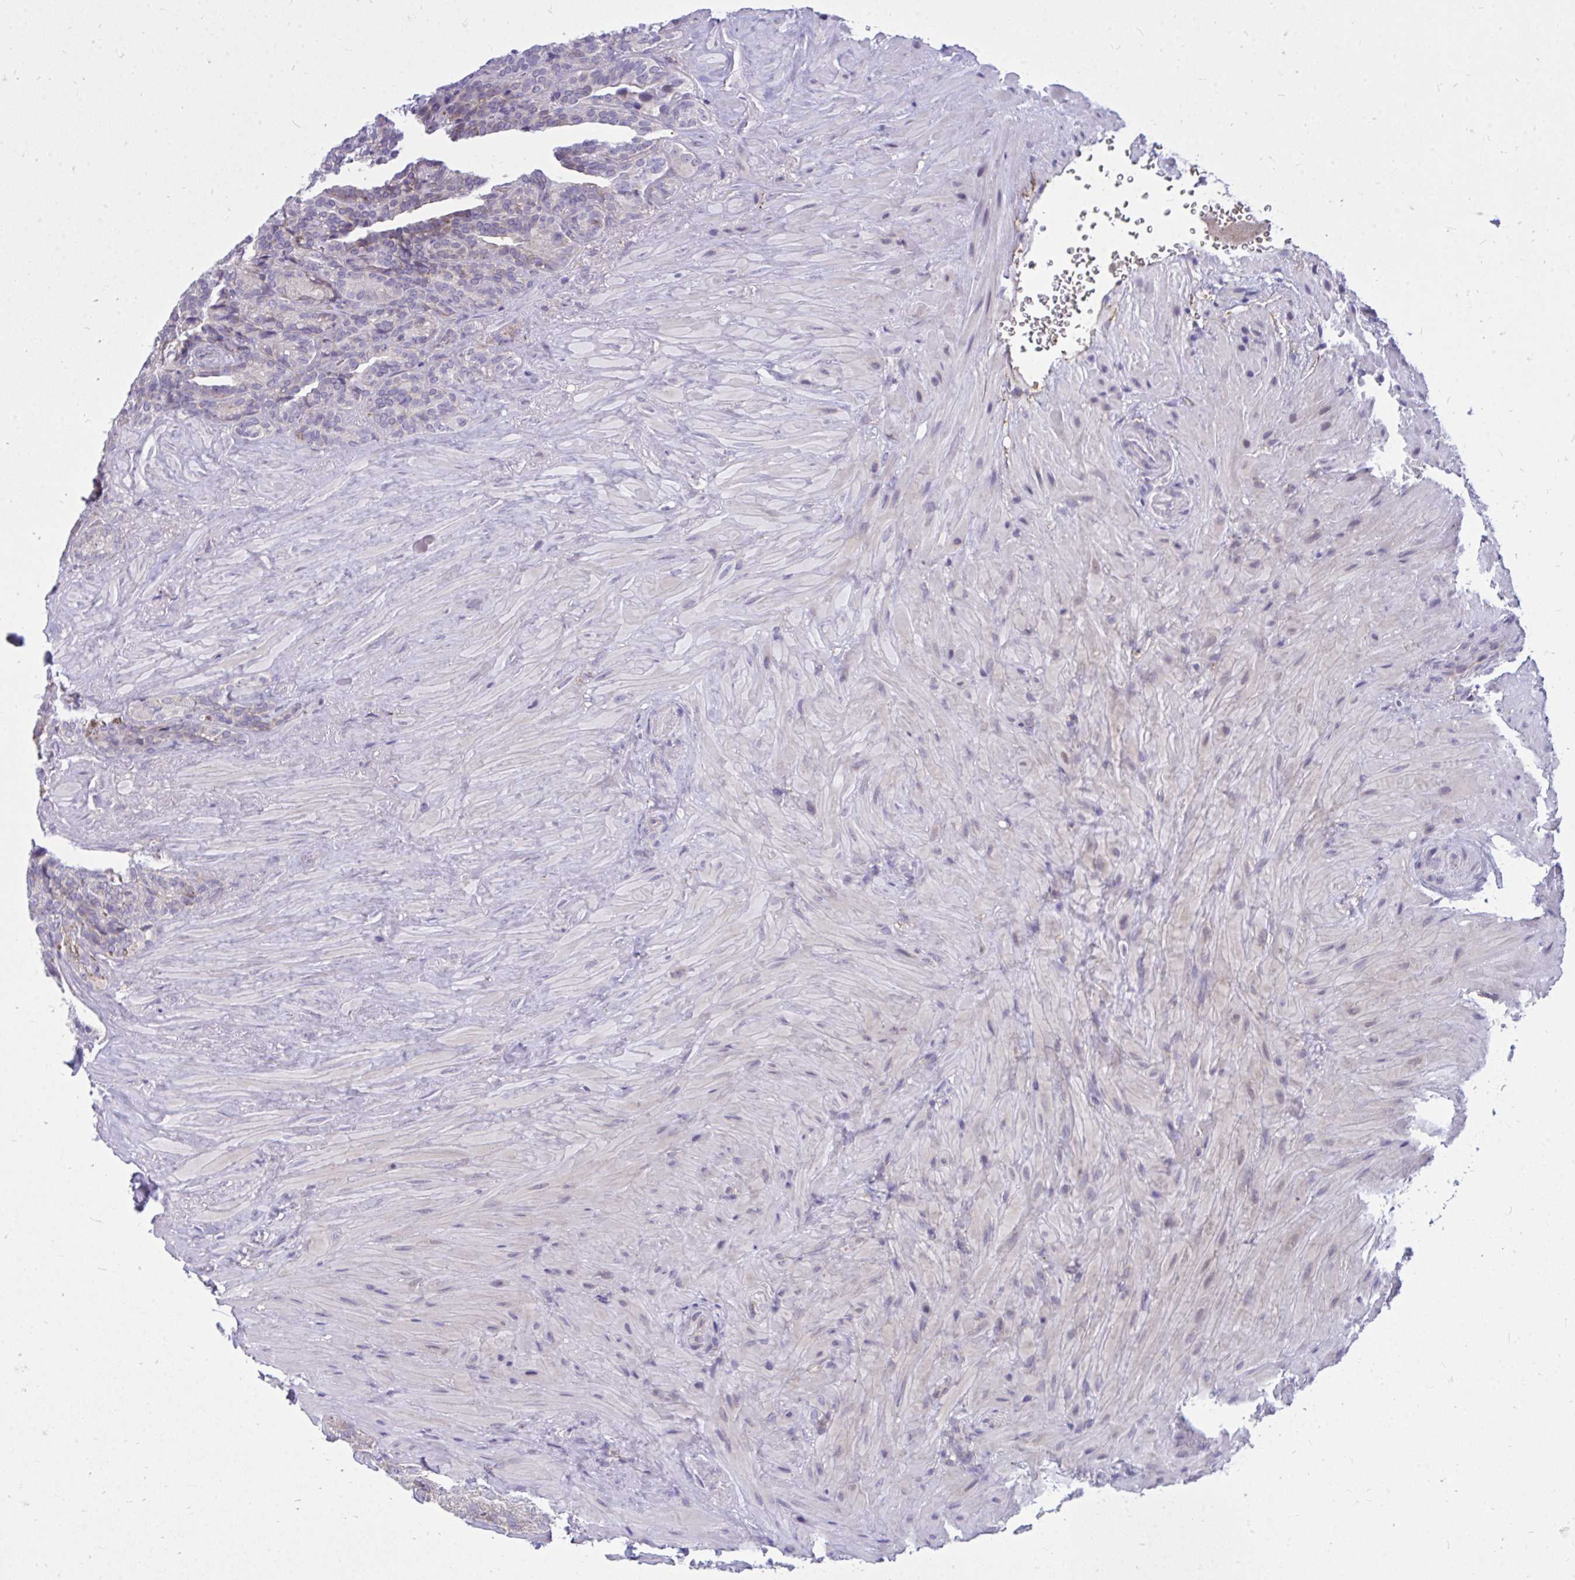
{"staining": {"intensity": "moderate", "quantity": "<25%", "location": "cytoplasmic/membranous"}, "tissue": "seminal vesicle", "cell_type": "Glandular cells", "image_type": "normal", "snomed": [{"axis": "morphology", "description": "Normal tissue, NOS"}, {"axis": "topography", "description": "Seminal veicle"}], "caption": "A low amount of moderate cytoplasmic/membranous positivity is present in about <25% of glandular cells in unremarkable seminal vesicle.", "gene": "ZSCAN25", "patient": {"sex": "male", "age": 69}}